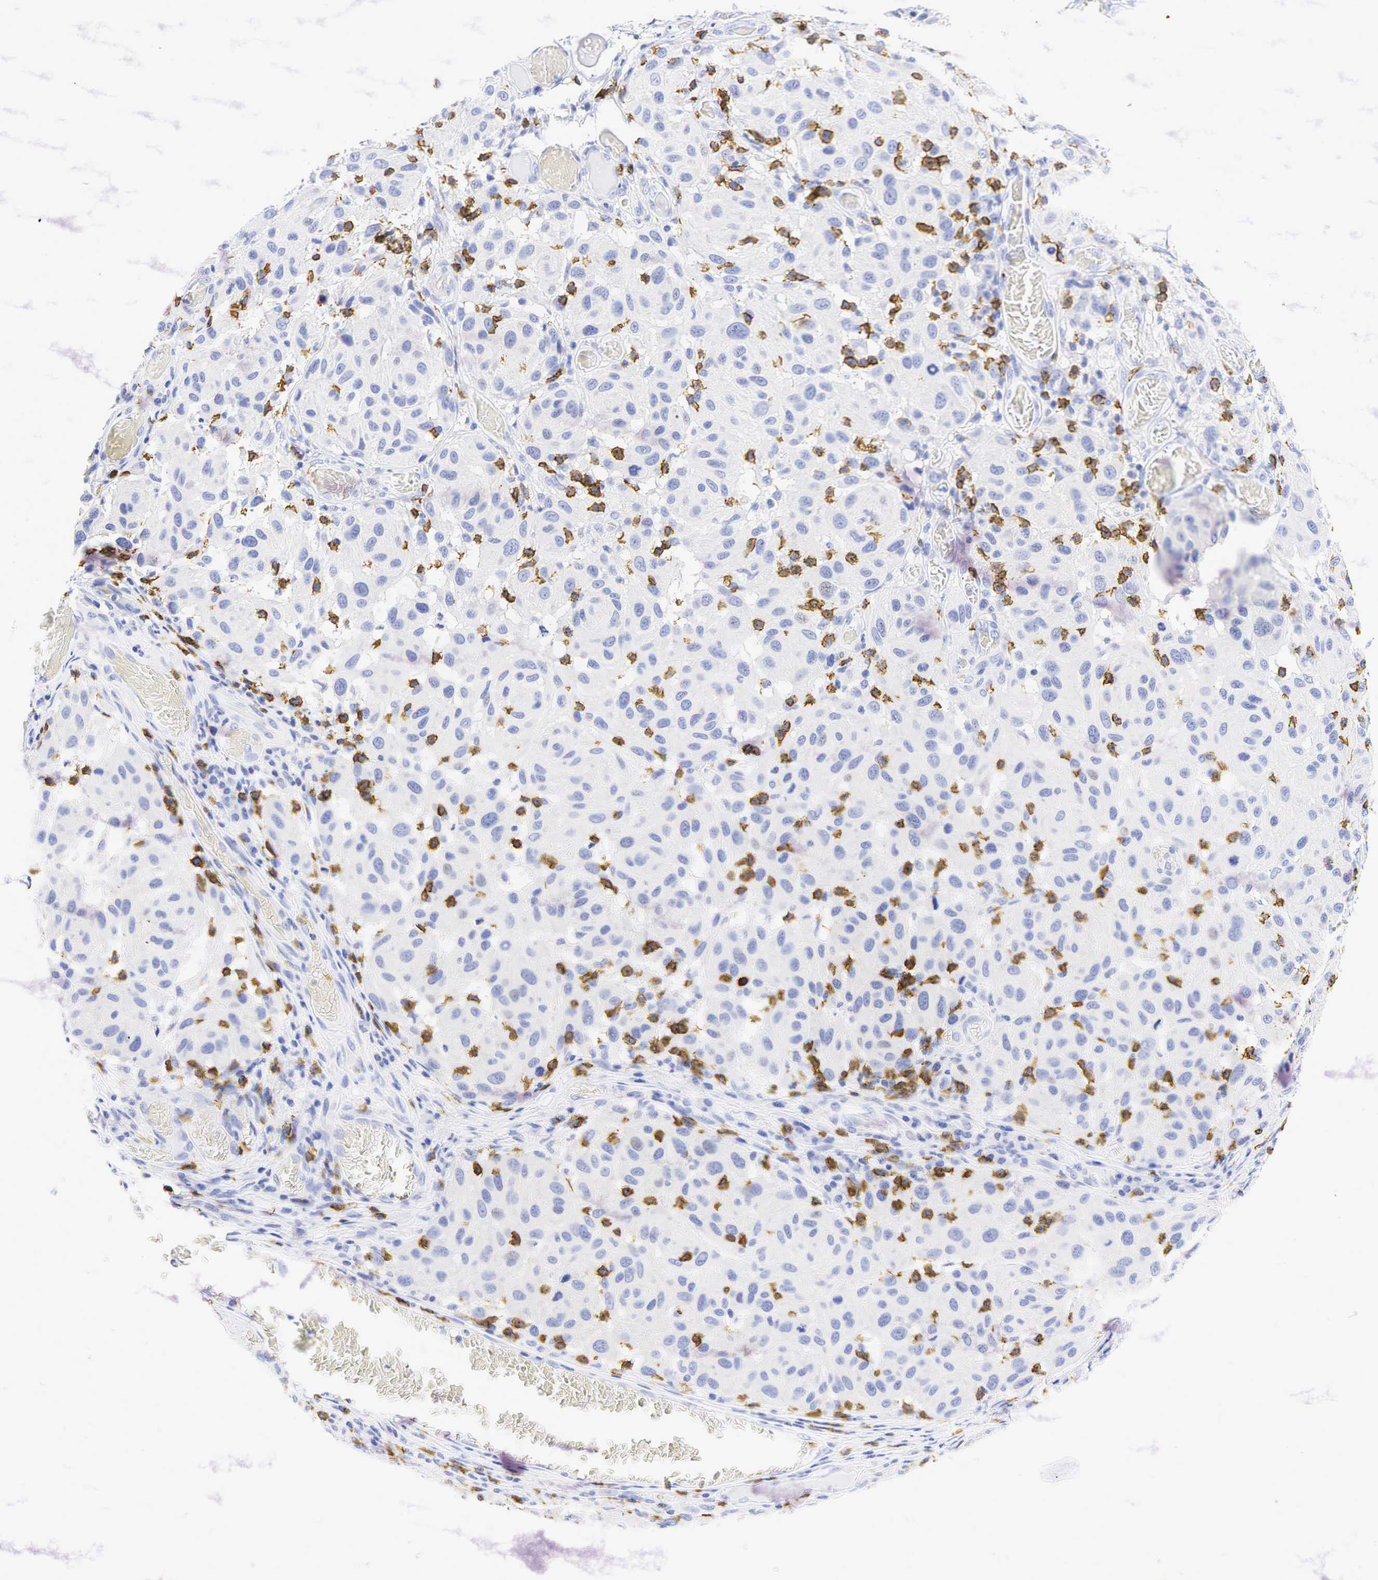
{"staining": {"intensity": "negative", "quantity": "none", "location": "none"}, "tissue": "melanoma", "cell_type": "Tumor cells", "image_type": "cancer", "snomed": [{"axis": "morphology", "description": "Malignant melanoma, NOS"}, {"axis": "topography", "description": "Skin"}], "caption": "Immunohistochemistry photomicrograph of human malignant melanoma stained for a protein (brown), which exhibits no staining in tumor cells.", "gene": "CD8A", "patient": {"sex": "female", "age": 77}}